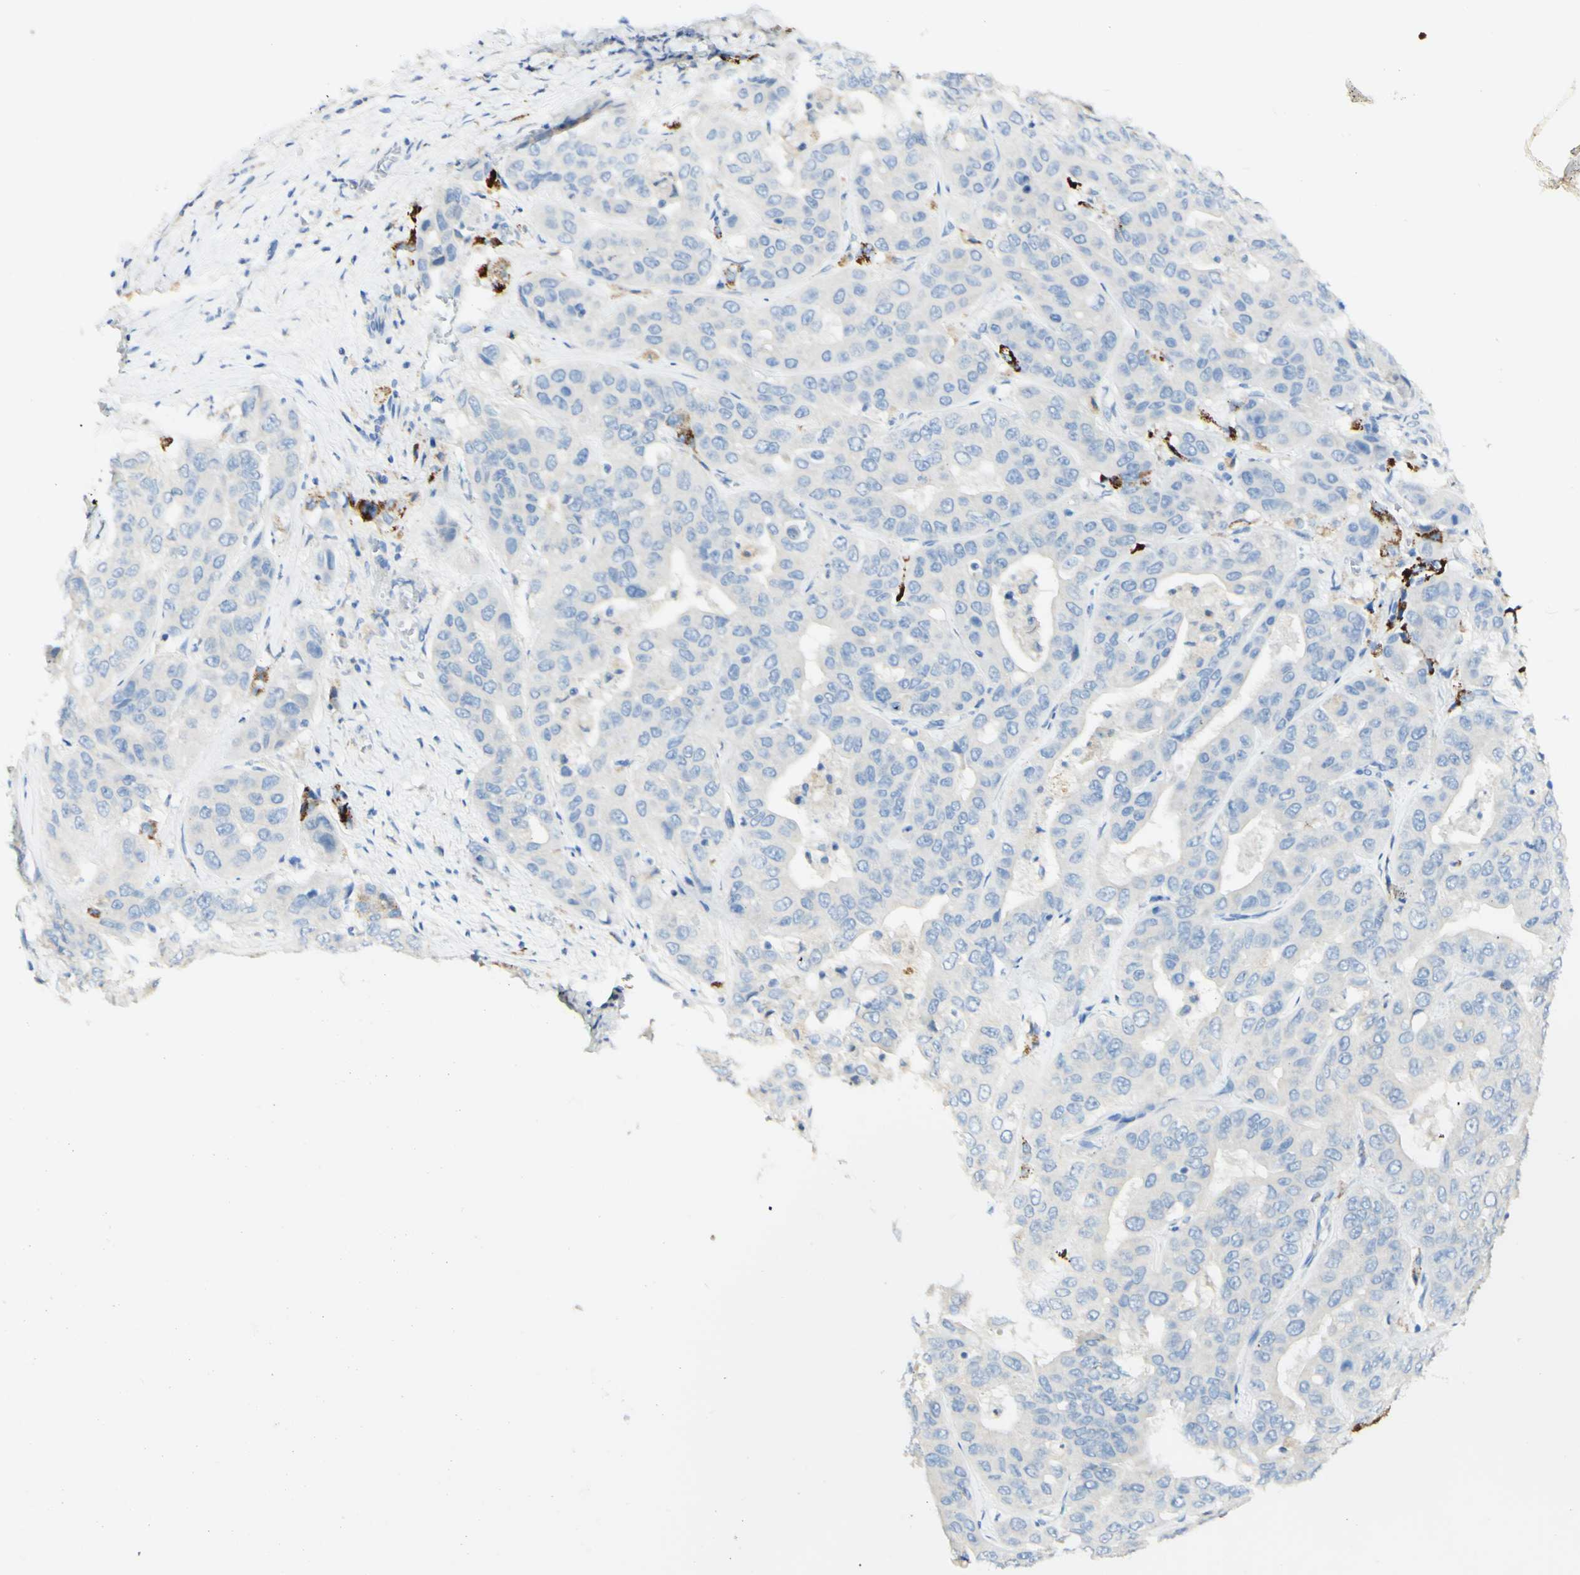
{"staining": {"intensity": "negative", "quantity": "none", "location": "none"}, "tissue": "liver cancer", "cell_type": "Tumor cells", "image_type": "cancer", "snomed": [{"axis": "morphology", "description": "Cholangiocarcinoma"}, {"axis": "topography", "description": "Liver"}], "caption": "Protein analysis of liver cholangiocarcinoma exhibits no significant staining in tumor cells.", "gene": "FGF4", "patient": {"sex": "female", "age": 52}}